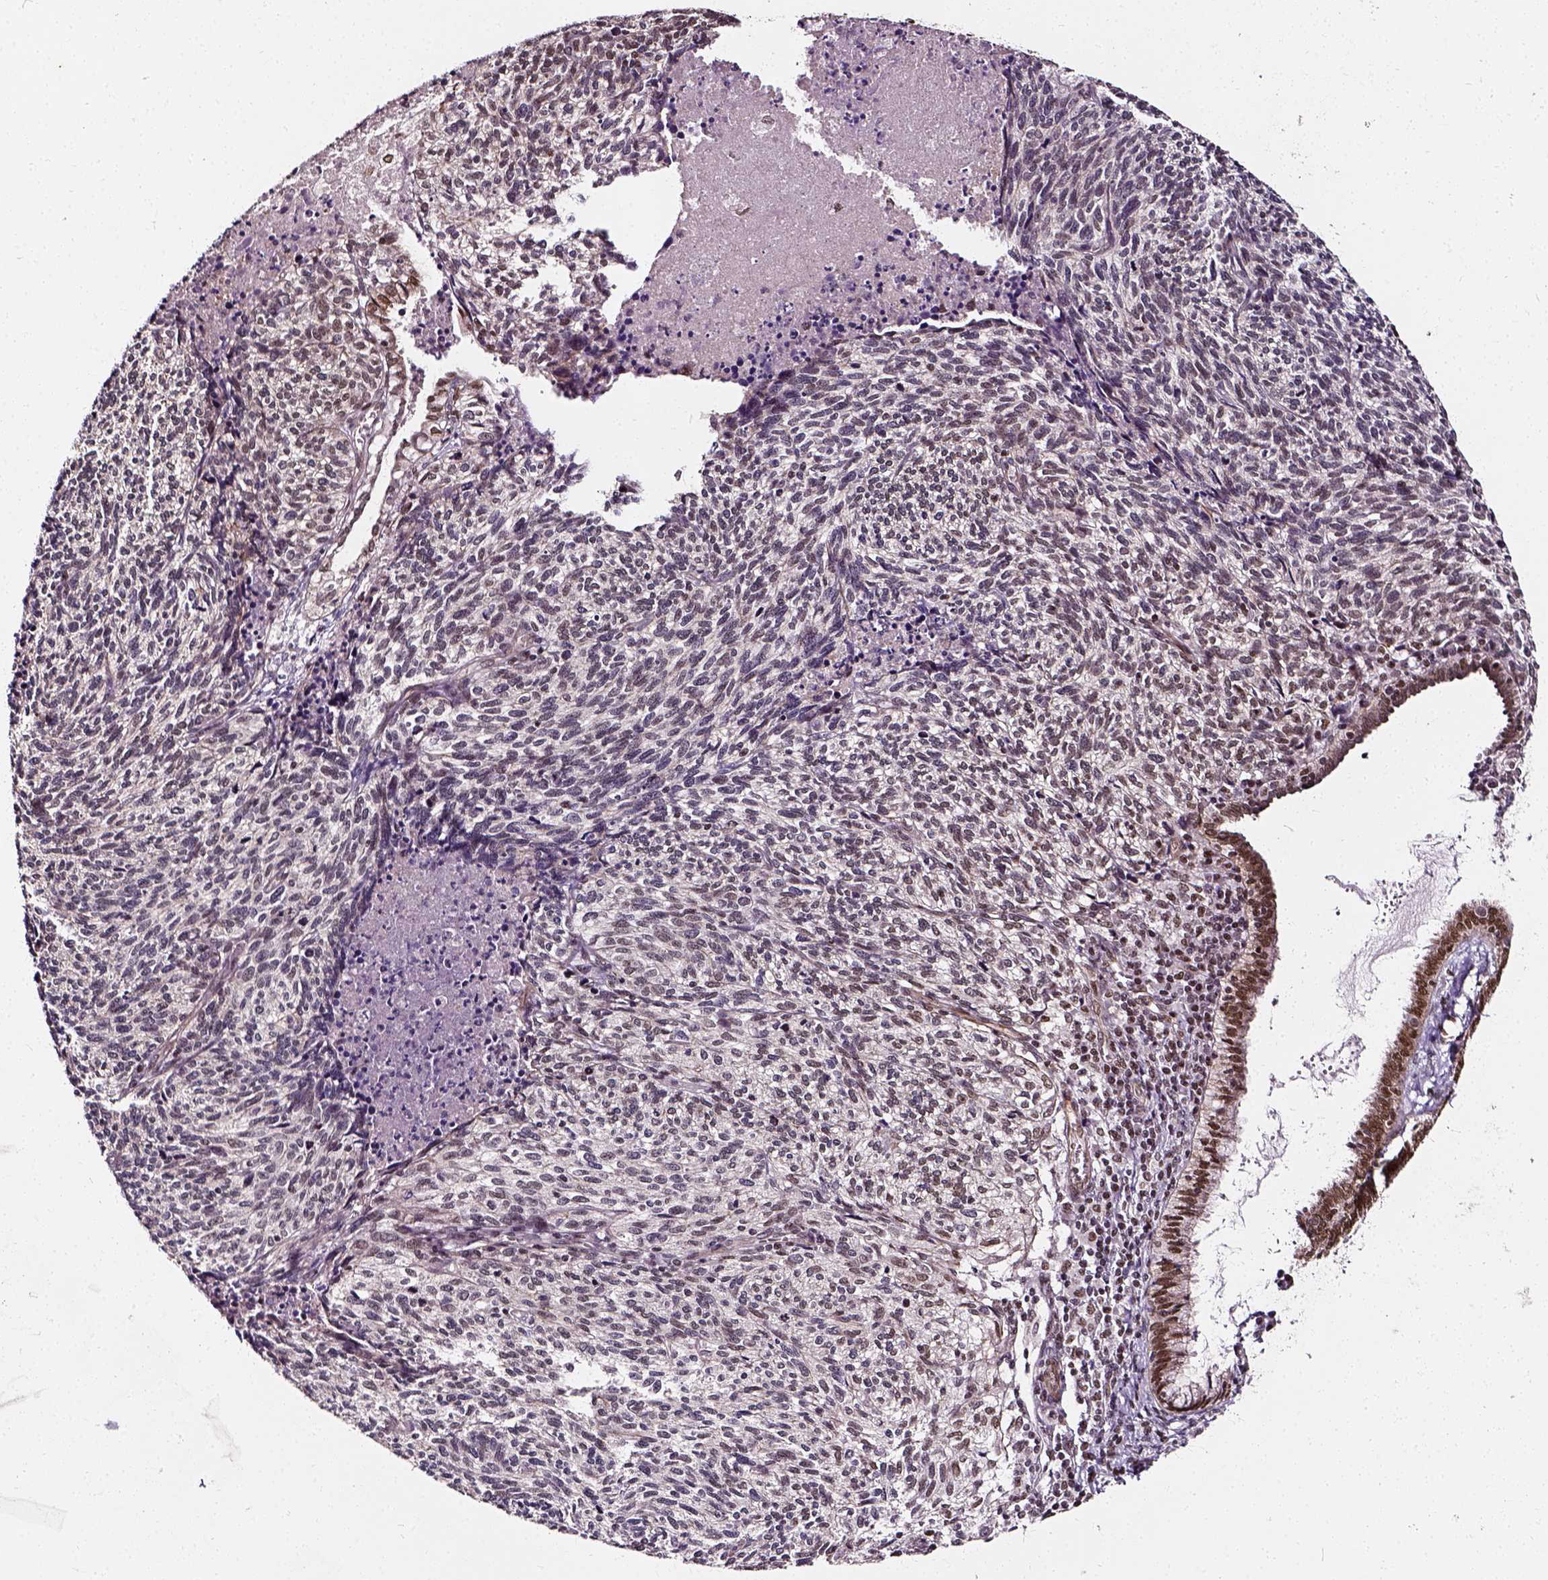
{"staining": {"intensity": "moderate", "quantity": ">75%", "location": "nuclear"}, "tissue": "cervical cancer", "cell_type": "Tumor cells", "image_type": "cancer", "snomed": [{"axis": "morphology", "description": "Squamous cell carcinoma, NOS"}, {"axis": "topography", "description": "Cervix"}], "caption": "Moderate nuclear positivity is appreciated in about >75% of tumor cells in squamous cell carcinoma (cervical). The staining is performed using DAB brown chromogen to label protein expression. The nuclei are counter-stained blue using hematoxylin.", "gene": "NACC1", "patient": {"sex": "female", "age": 45}}